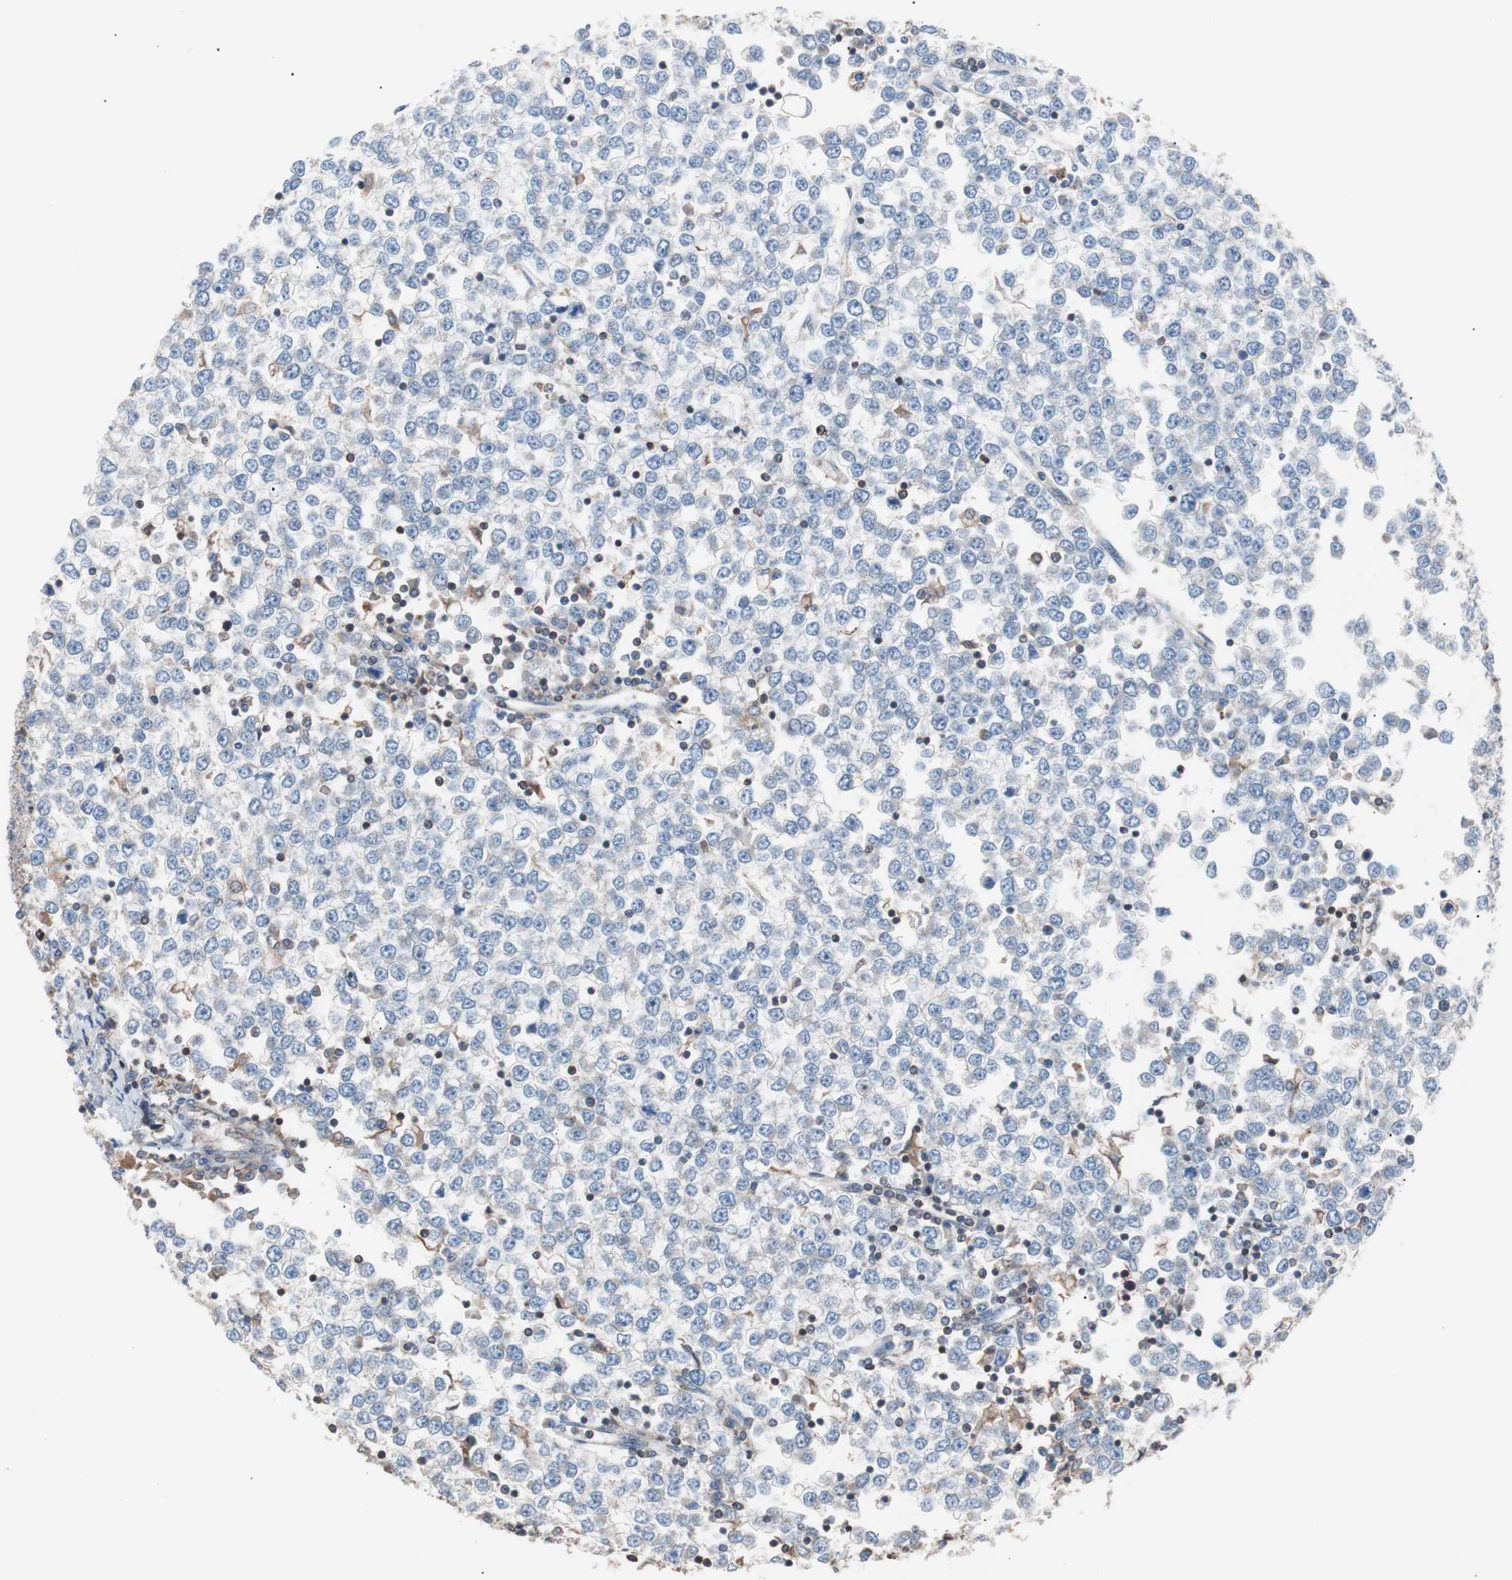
{"staining": {"intensity": "weak", "quantity": "<25%", "location": "cytoplasmic/membranous"}, "tissue": "testis cancer", "cell_type": "Tumor cells", "image_type": "cancer", "snomed": [{"axis": "morphology", "description": "Seminoma, NOS"}, {"axis": "topography", "description": "Testis"}], "caption": "Tumor cells show no significant protein staining in testis seminoma.", "gene": "PIK3R1", "patient": {"sex": "male", "age": 65}}